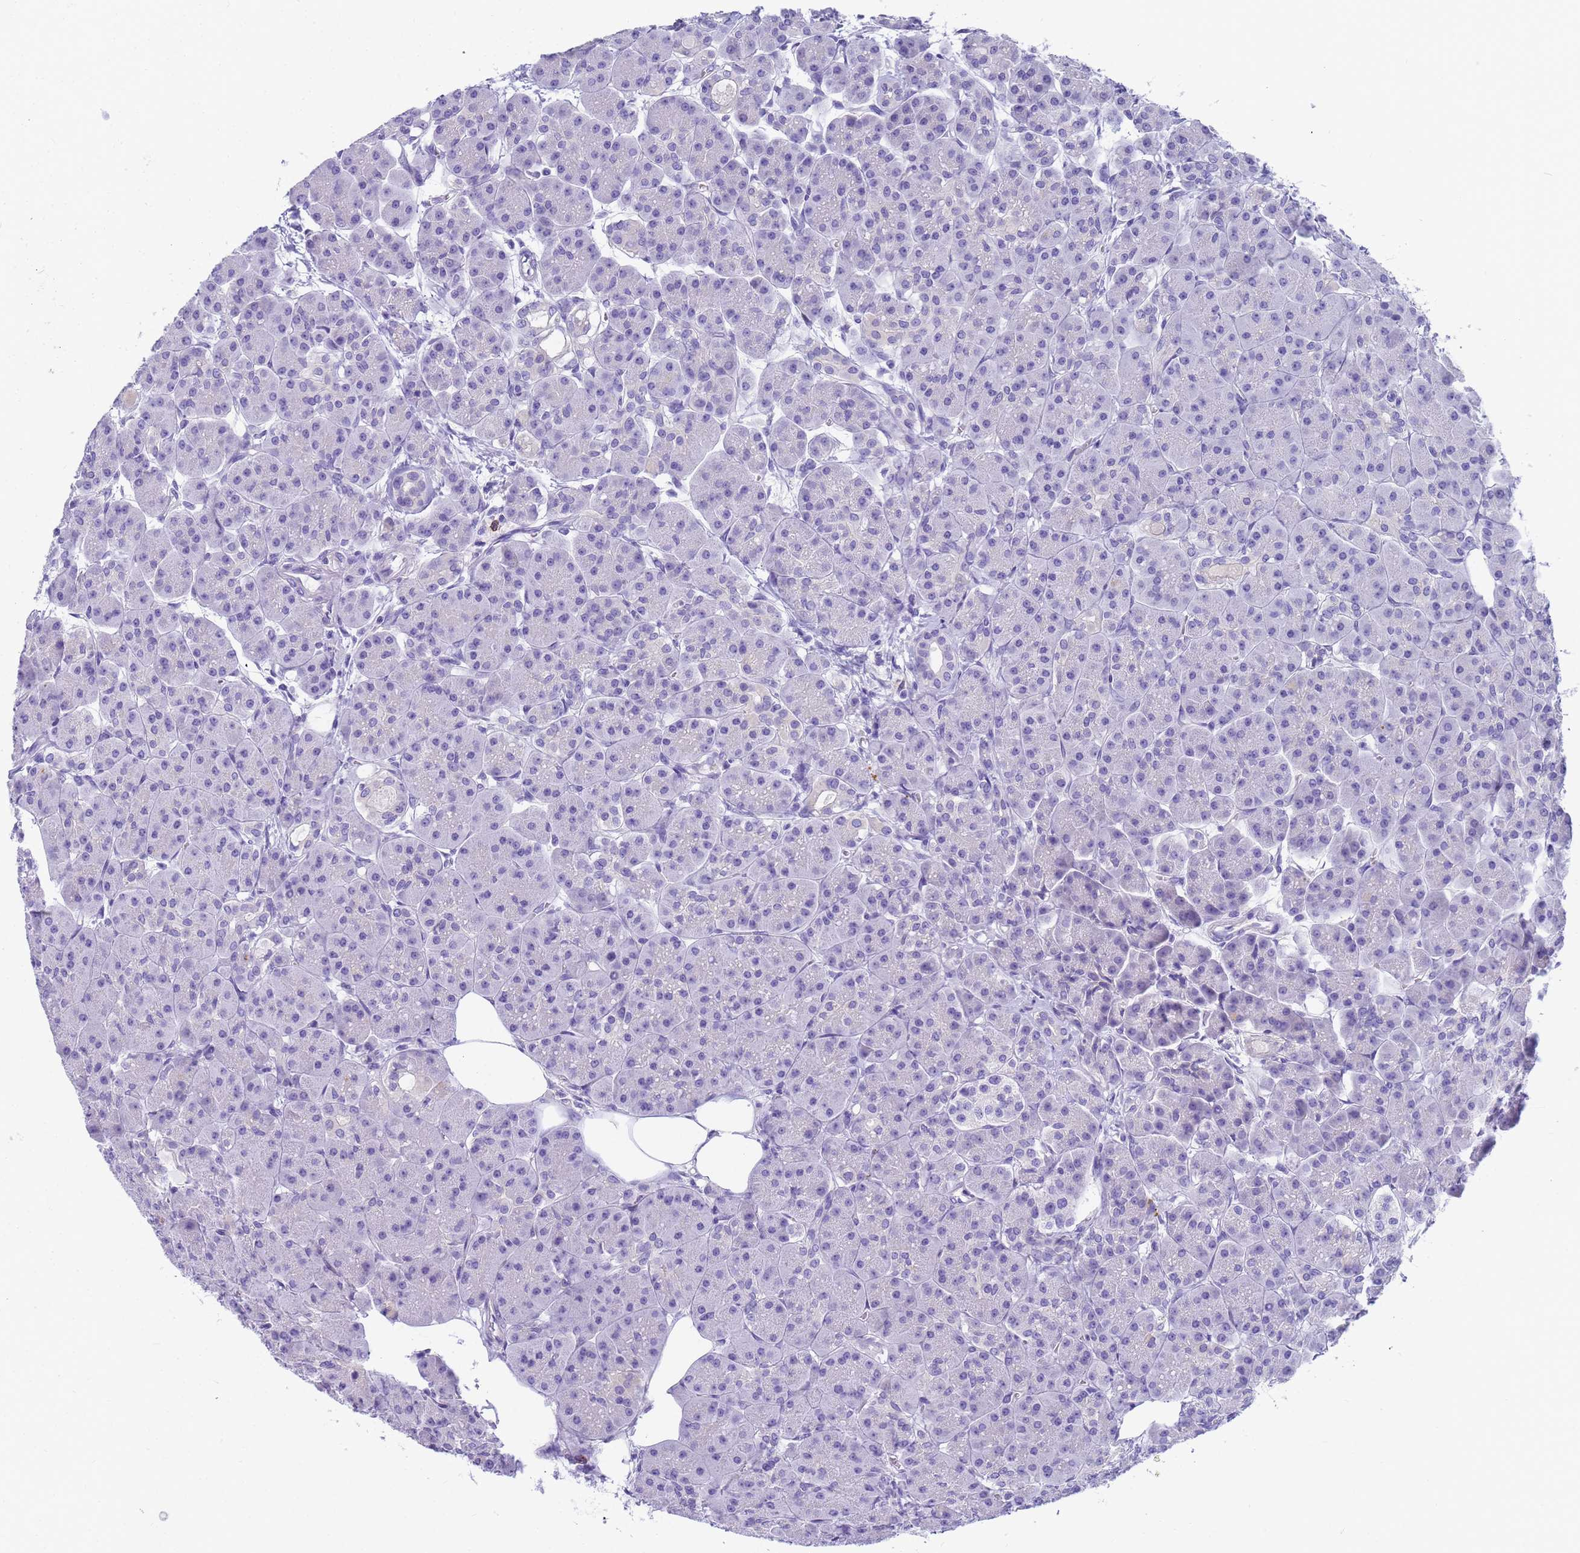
{"staining": {"intensity": "negative", "quantity": "none", "location": "none"}, "tissue": "pancreas", "cell_type": "Exocrine glandular cells", "image_type": "normal", "snomed": [{"axis": "morphology", "description": "Normal tissue, NOS"}, {"axis": "topography", "description": "Pancreas"}], "caption": "Immunohistochemistry (IHC) of unremarkable pancreas demonstrates no positivity in exocrine glandular cells.", "gene": "RNASE2", "patient": {"sex": "male", "age": 63}}